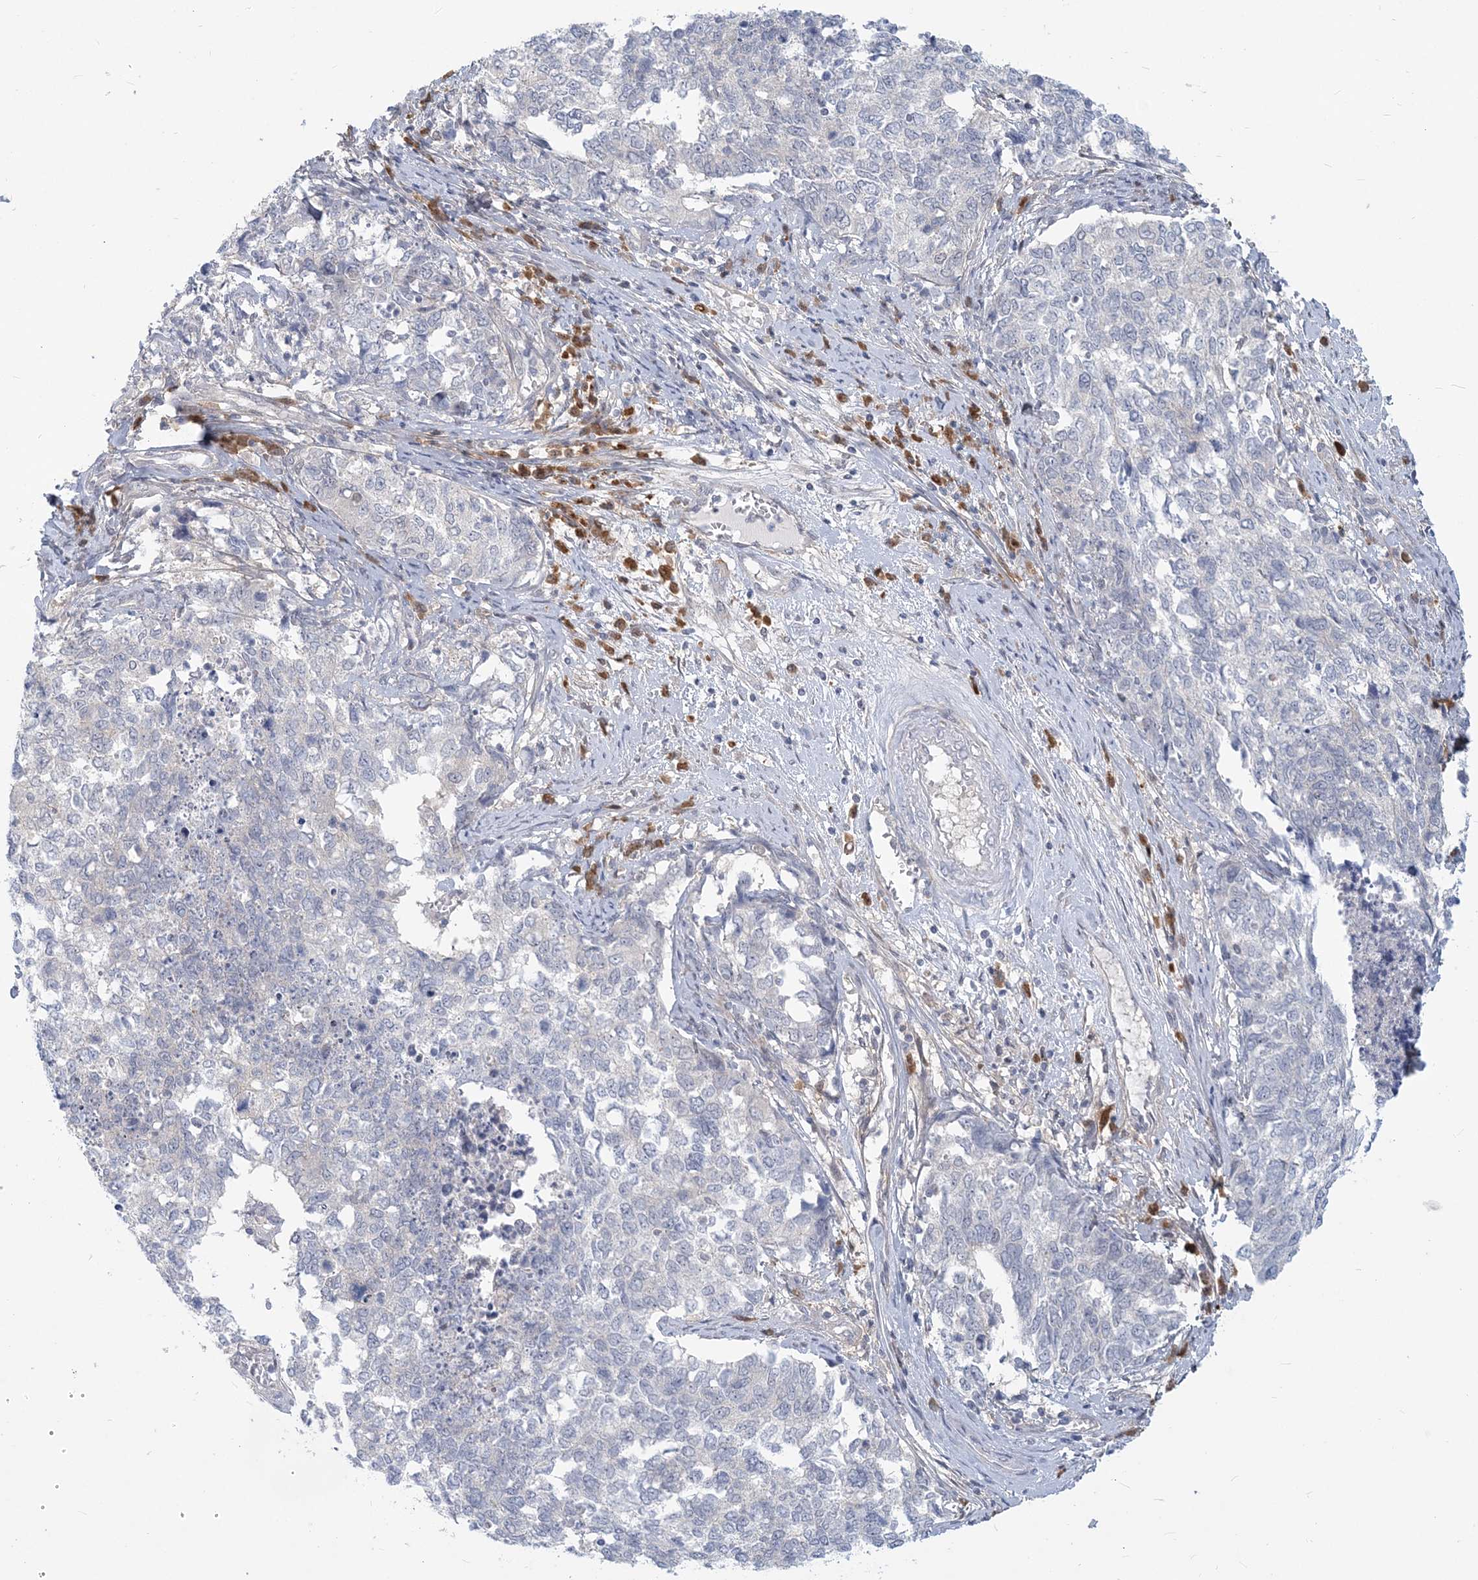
{"staining": {"intensity": "negative", "quantity": "none", "location": "none"}, "tissue": "cervical cancer", "cell_type": "Tumor cells", "image_type": "cancer", "snomed": [{"axis": "morphology", "description": "Squamous cell carcinoma, NOS"}, {"axis": "topography", "description": "Cervix"}], "caption": "A micrograph of human cervical squamous cell carcinoma is negative for staining in tumor cells. (Brightfield microscopy of DAB immunohistochemistry (IHC) at high magnification).", "gene": "GMPPA", "patient": {"sex": "female", "age": 63}}